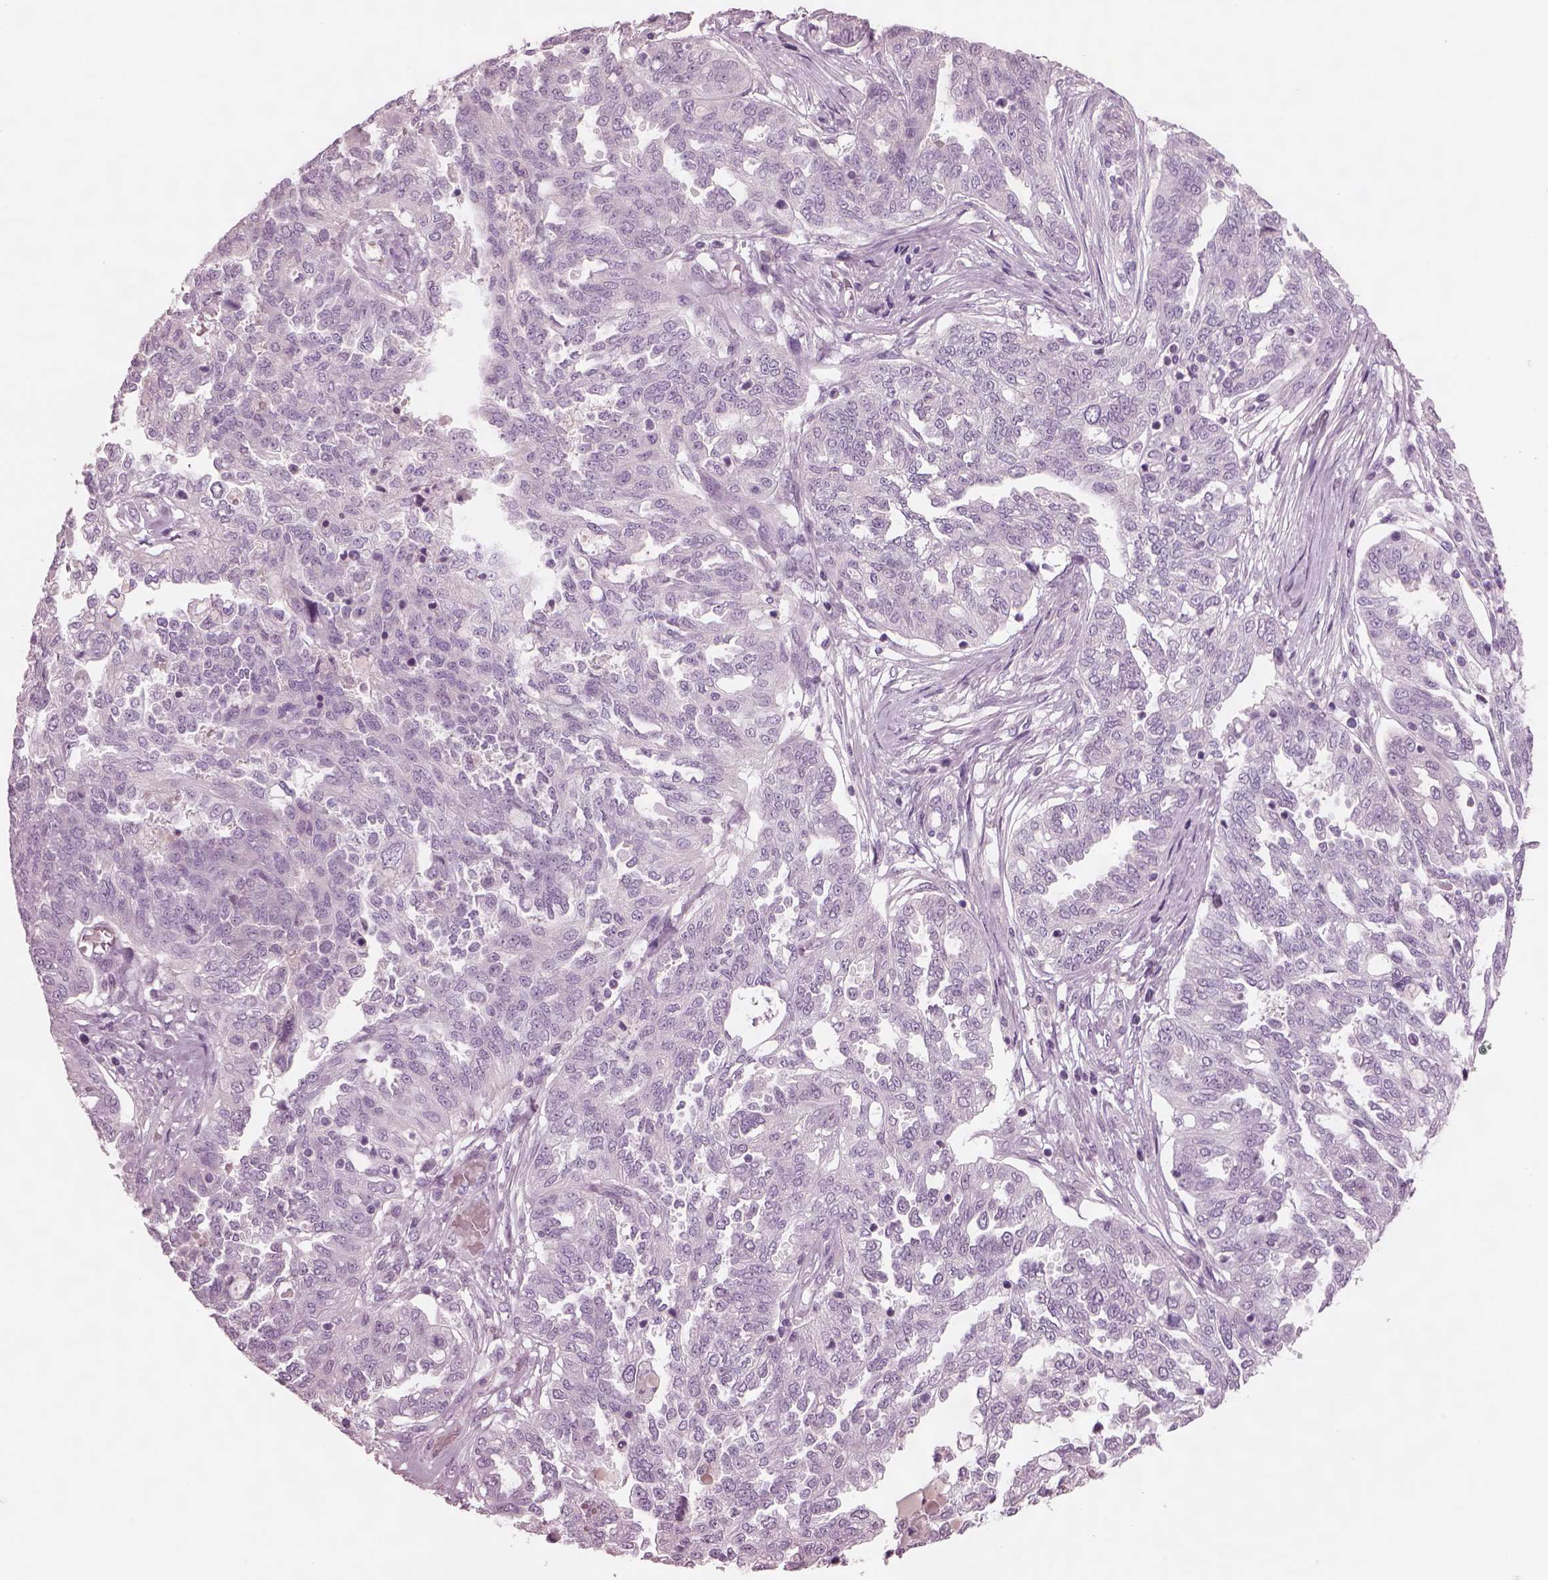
{"staining": {"intensity": "negative", "quantity": "none", "location": "none"}, "tissue": "ovarian cancer", "cell_type": "Tumor cells", "image_type": "cancer", "snomed": [{"axis": "morphology", "description": "Cystadenocarcinoma, serous, NOS"}, {"axis": "topography", "description": "Ovary"}], "caption": "An image of human ovarian cancer (serous cystadenocarcinoma) is negative for staining in tumor cells.", "gene": "PACRG", "patient": {"sex": "female", "age": 67}}